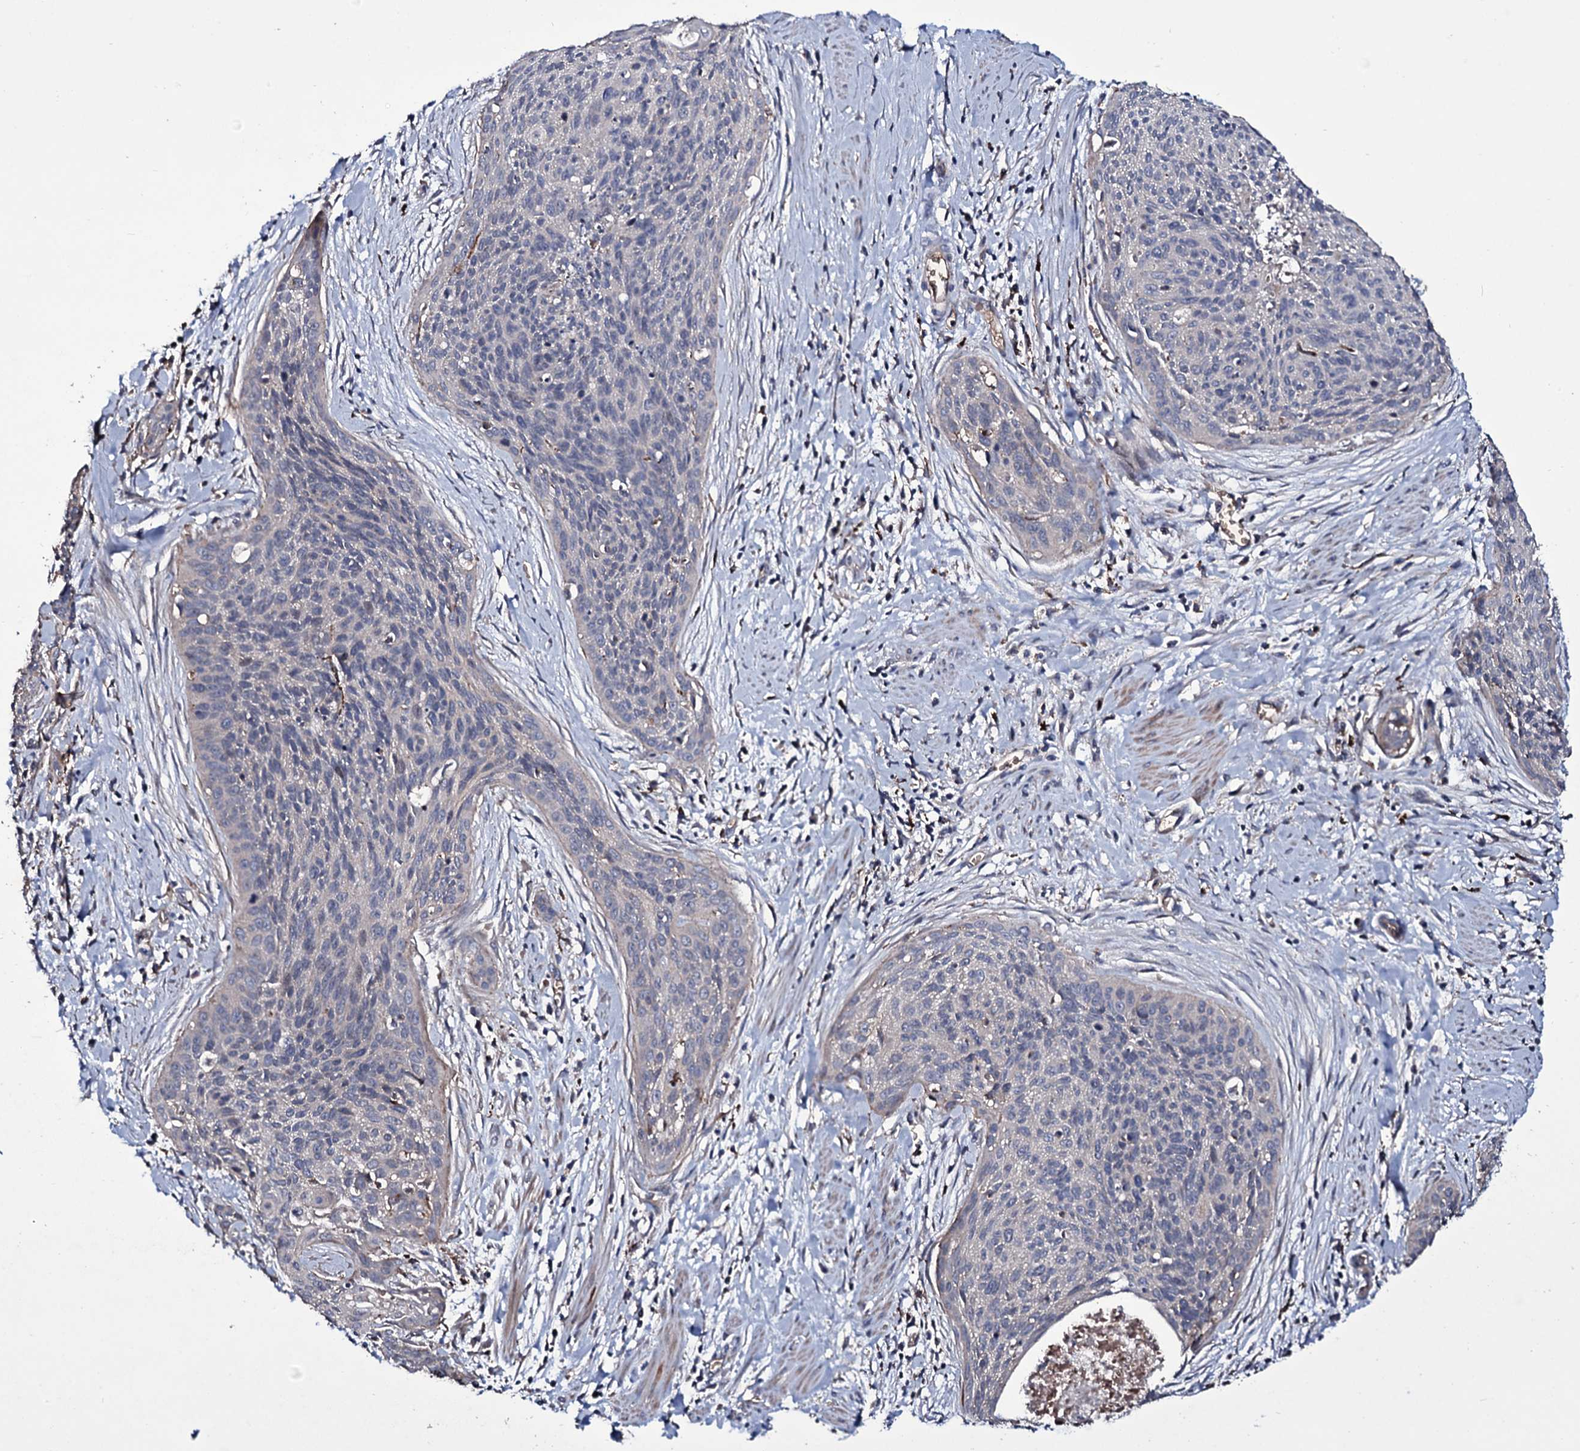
{"staining": {"intensity": "negative", "quantity": "none", "location": "none"}, "tissue": "cervical cancer", "cell_type": "Tumor cells", "image_type": "cancer", "snomed": [{"axis": "morphology", "description": "Squamous cell carcinoma, NOS"}, {"axis": "topography", "description": "Cervix"}], "caption": "The image exhibits no staining of tumor cells in cervical cancer.", "gene": "ZSWIM8", "patient": {"sex": "female", "age": 55}}